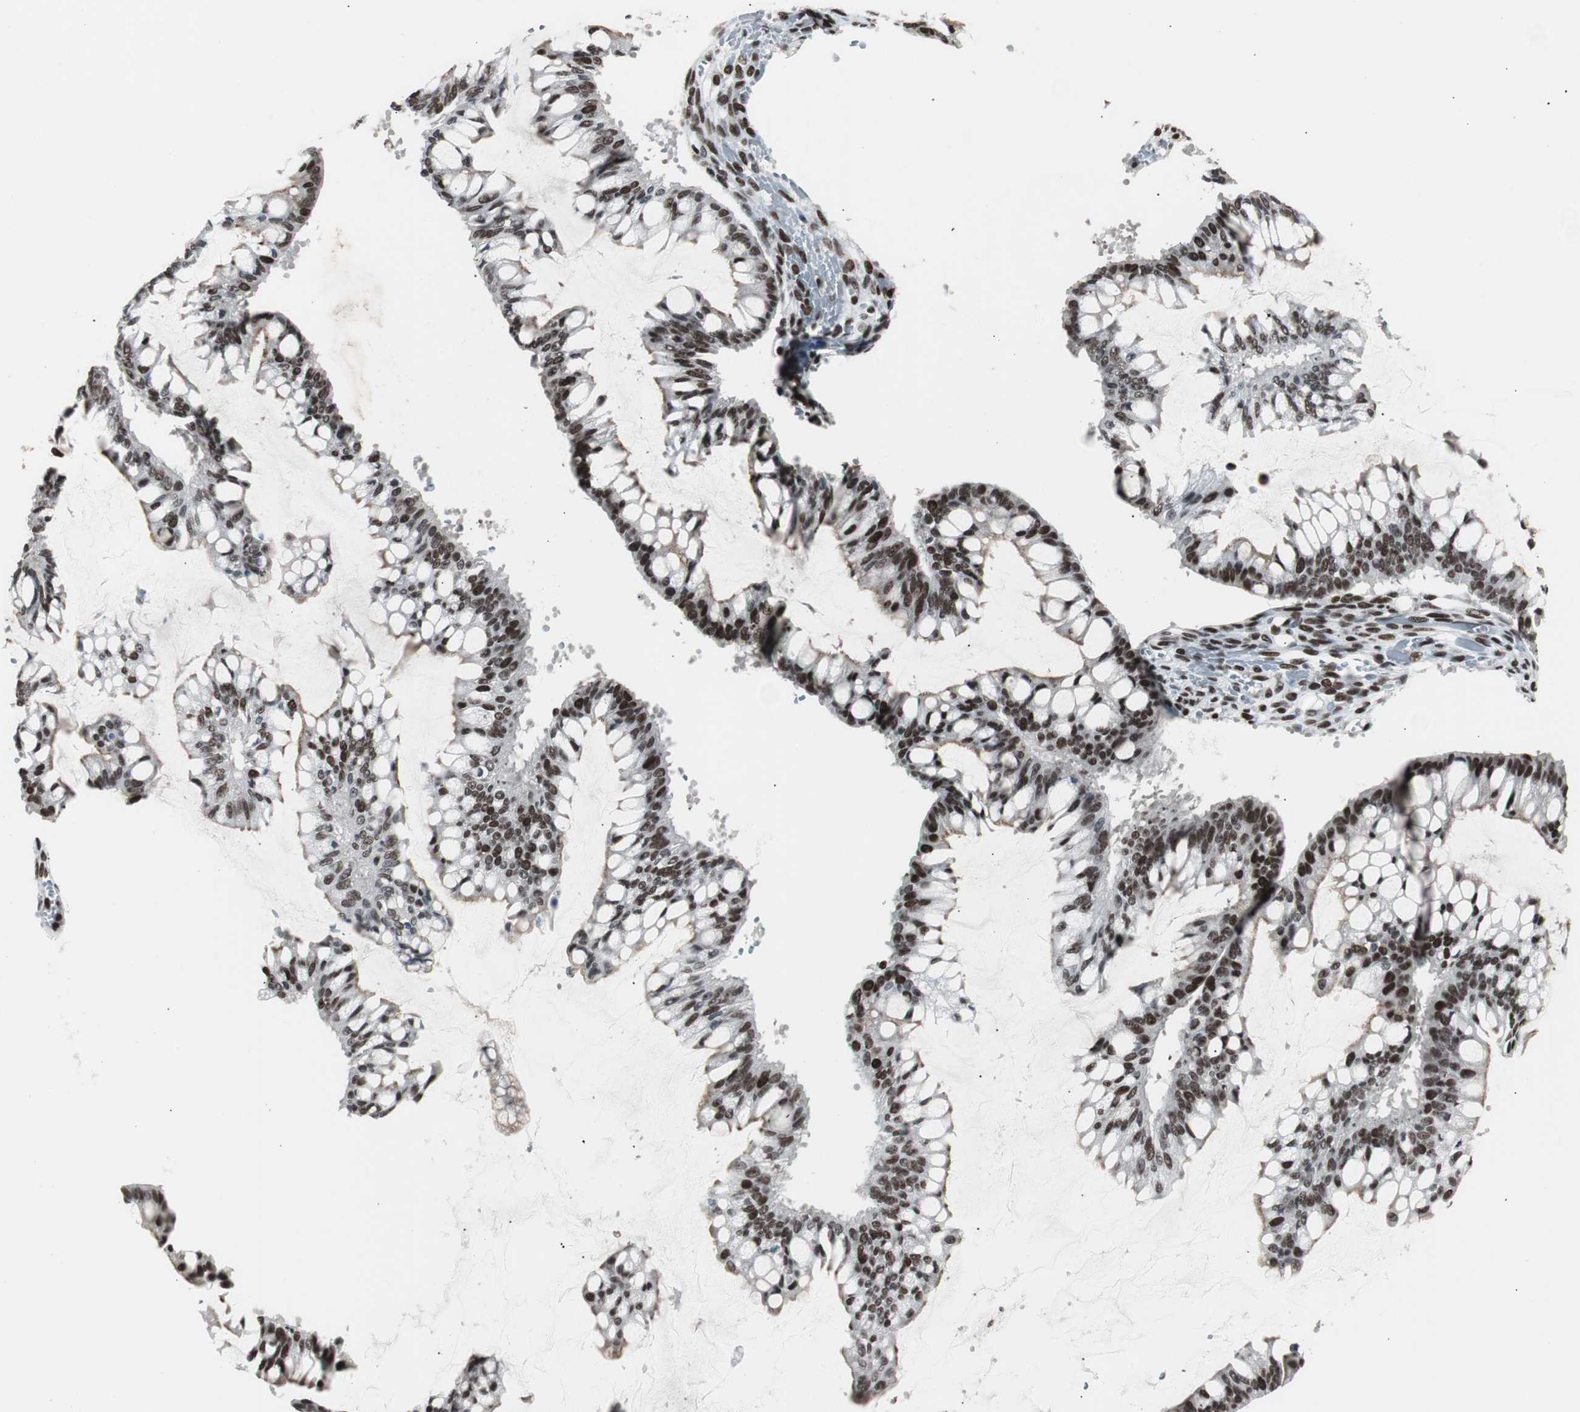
{"staining": {"intensity": "strong", "quantity": ">75%", "location": "nuclear"}, "tissue": "ovarian cancer", "cell_type": "Tumor cells", "image_type": "cancer", "snomed": [{"axis": "morphology", "description": "Cystadenocarcinoma, mucinous, NOS"}, {"axis": "topography", "description": "Ovary"}], "caption": "Protein positivity by IHC reveals strong nuclear positivity in approximately >75% of tumor cells in ovarian cancer (mucinous cystadenocarcinoma).", "gene": "XRCC1", "patient": {"sex": "female", "age": 73}}